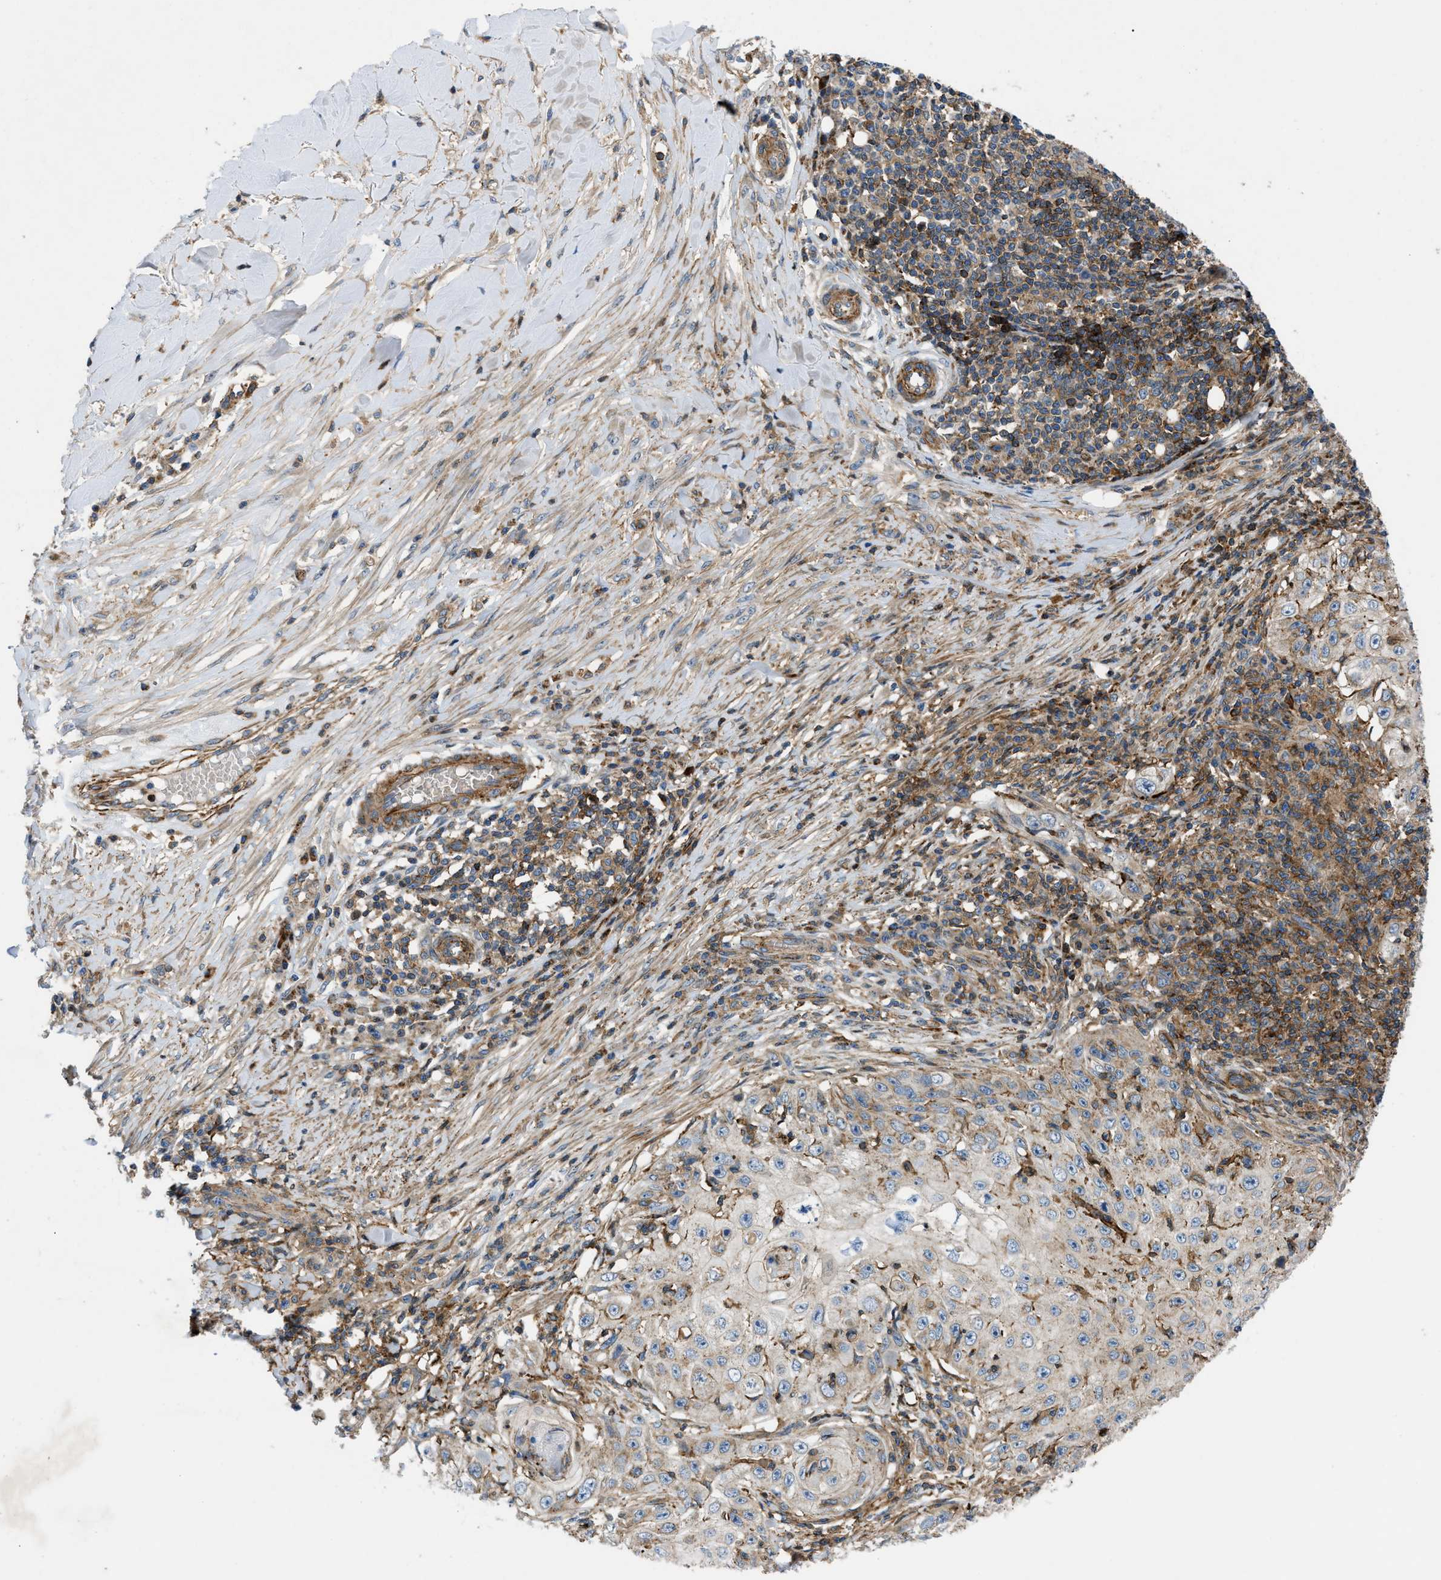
{"staining": {"intensity": "weak", "quantity": "25%-75%", "location": "cytoplasmic/membranous"}, "tissue": "skin cancer", "cell_type": "Tumor cells", "image_type": "cancer", "snomed": [{"axis": "morphology", "description": "Squamous cell carcinoma, NOS"}, {"axis": "topography", "description": "Skin"}], "caption": "High-magnification brightfield microscopy of skin squamous cell carcinoma stained with DAB (3,3'-diaminobenzidine) (brown) and counterstained with hematoxylin (blue). tumor cells exhibit weak cytoplasmic/membranous staining is appreciated in about25%-75% of cells.", "gene": "DHODH", "patient": {"sex": "male", "age": 86}}